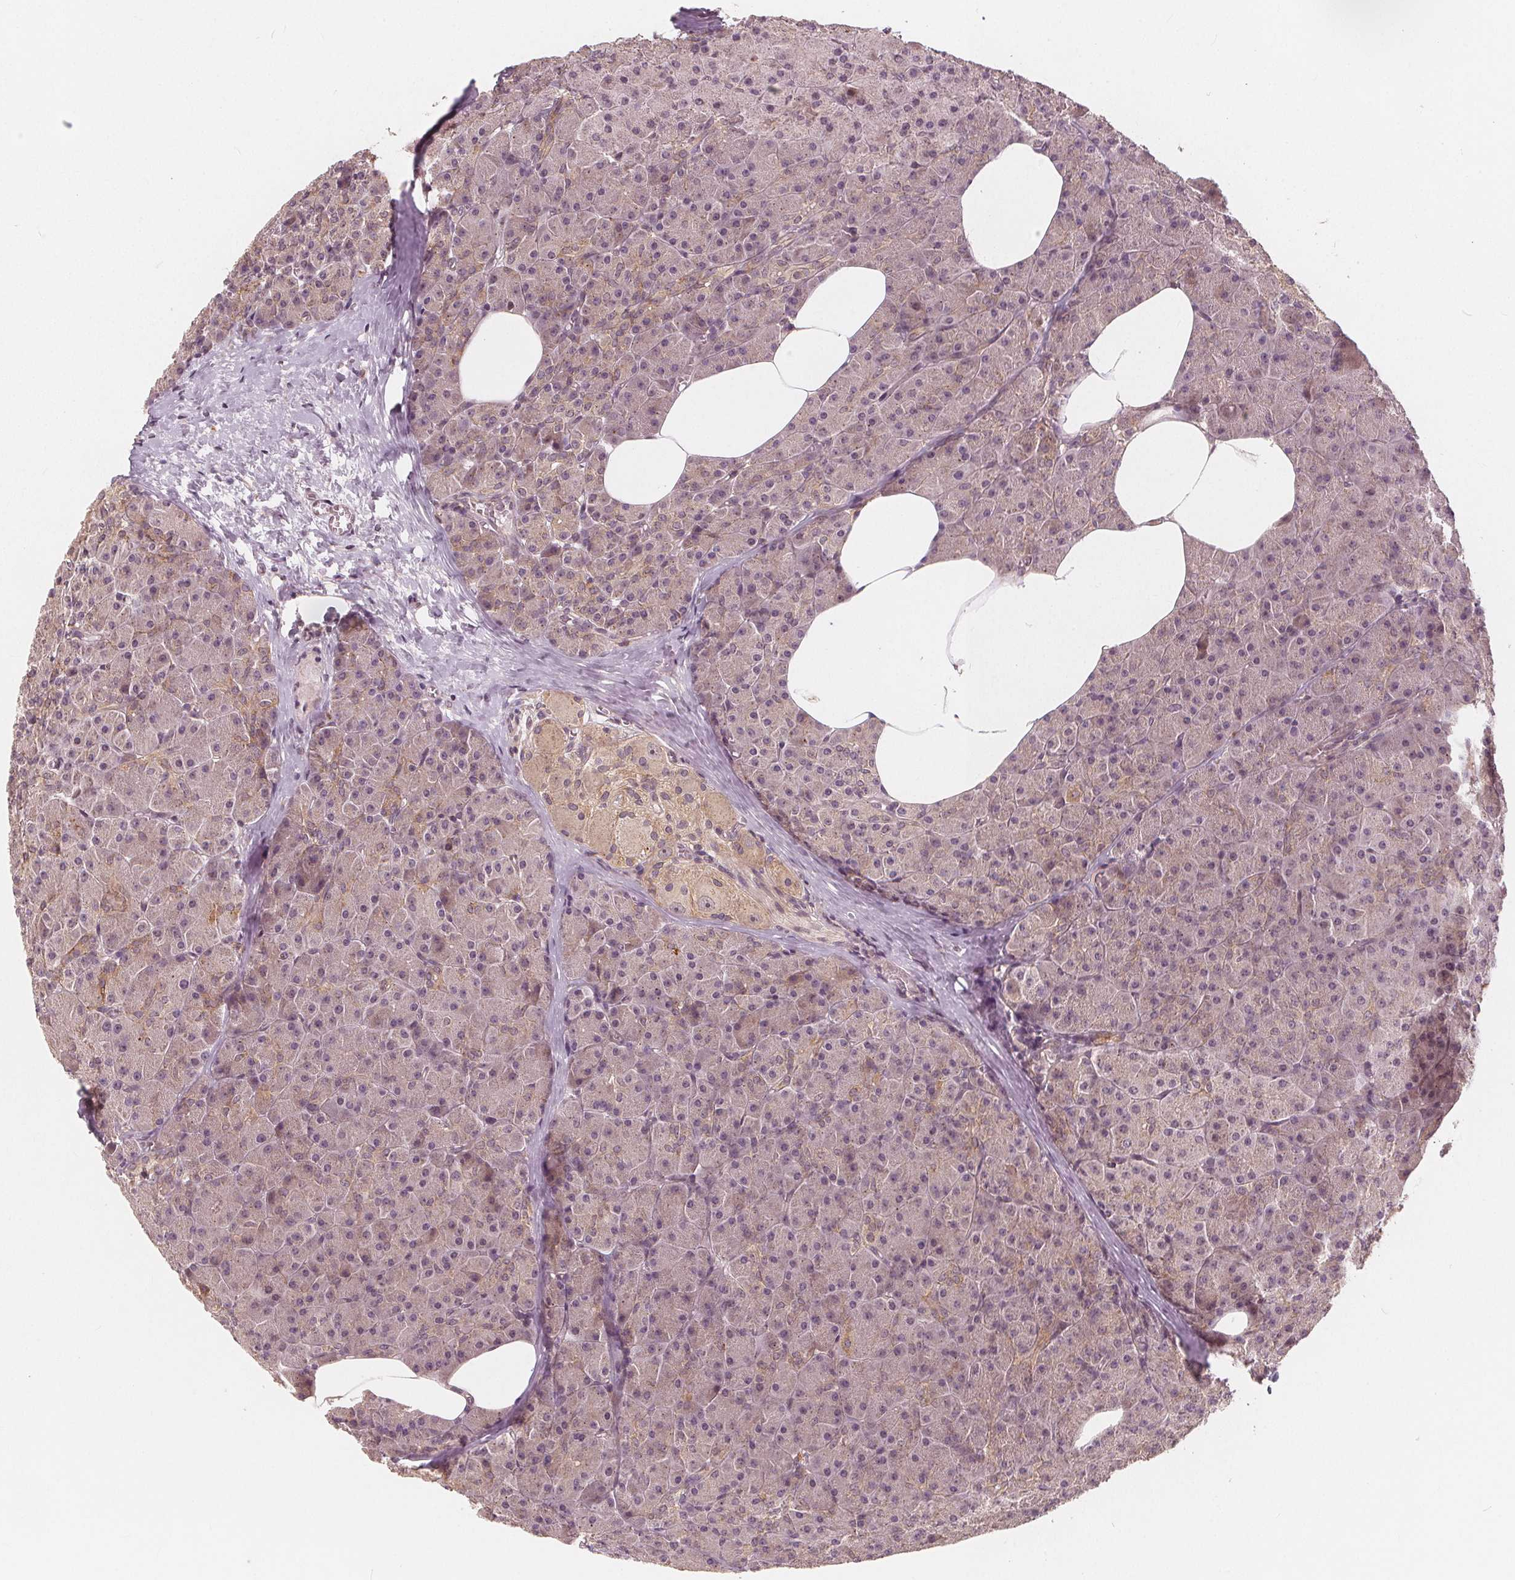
{"staining": {"intensity": "moderate", "quantity": "<25%", "location": "cytoplasmic/membranous"}, "tissue": "pancreas", "cell_type": "Exocrine glandular cells", "image_type": "normal", "snomed": [{"axis": "morphology", "description": "Normal tissue, NOS"}, {"axis": "topography", "description": "Pancreas"}], "caption": "High-power microscopy captured an IHC photomicrograph of unremarkable pancreas, revealing moderate cytoplasmic/membranous staining in about <25% of exocrine glandular cells.", "gene": "SNX12", "patient": {"sex": "female", "age": 45}}